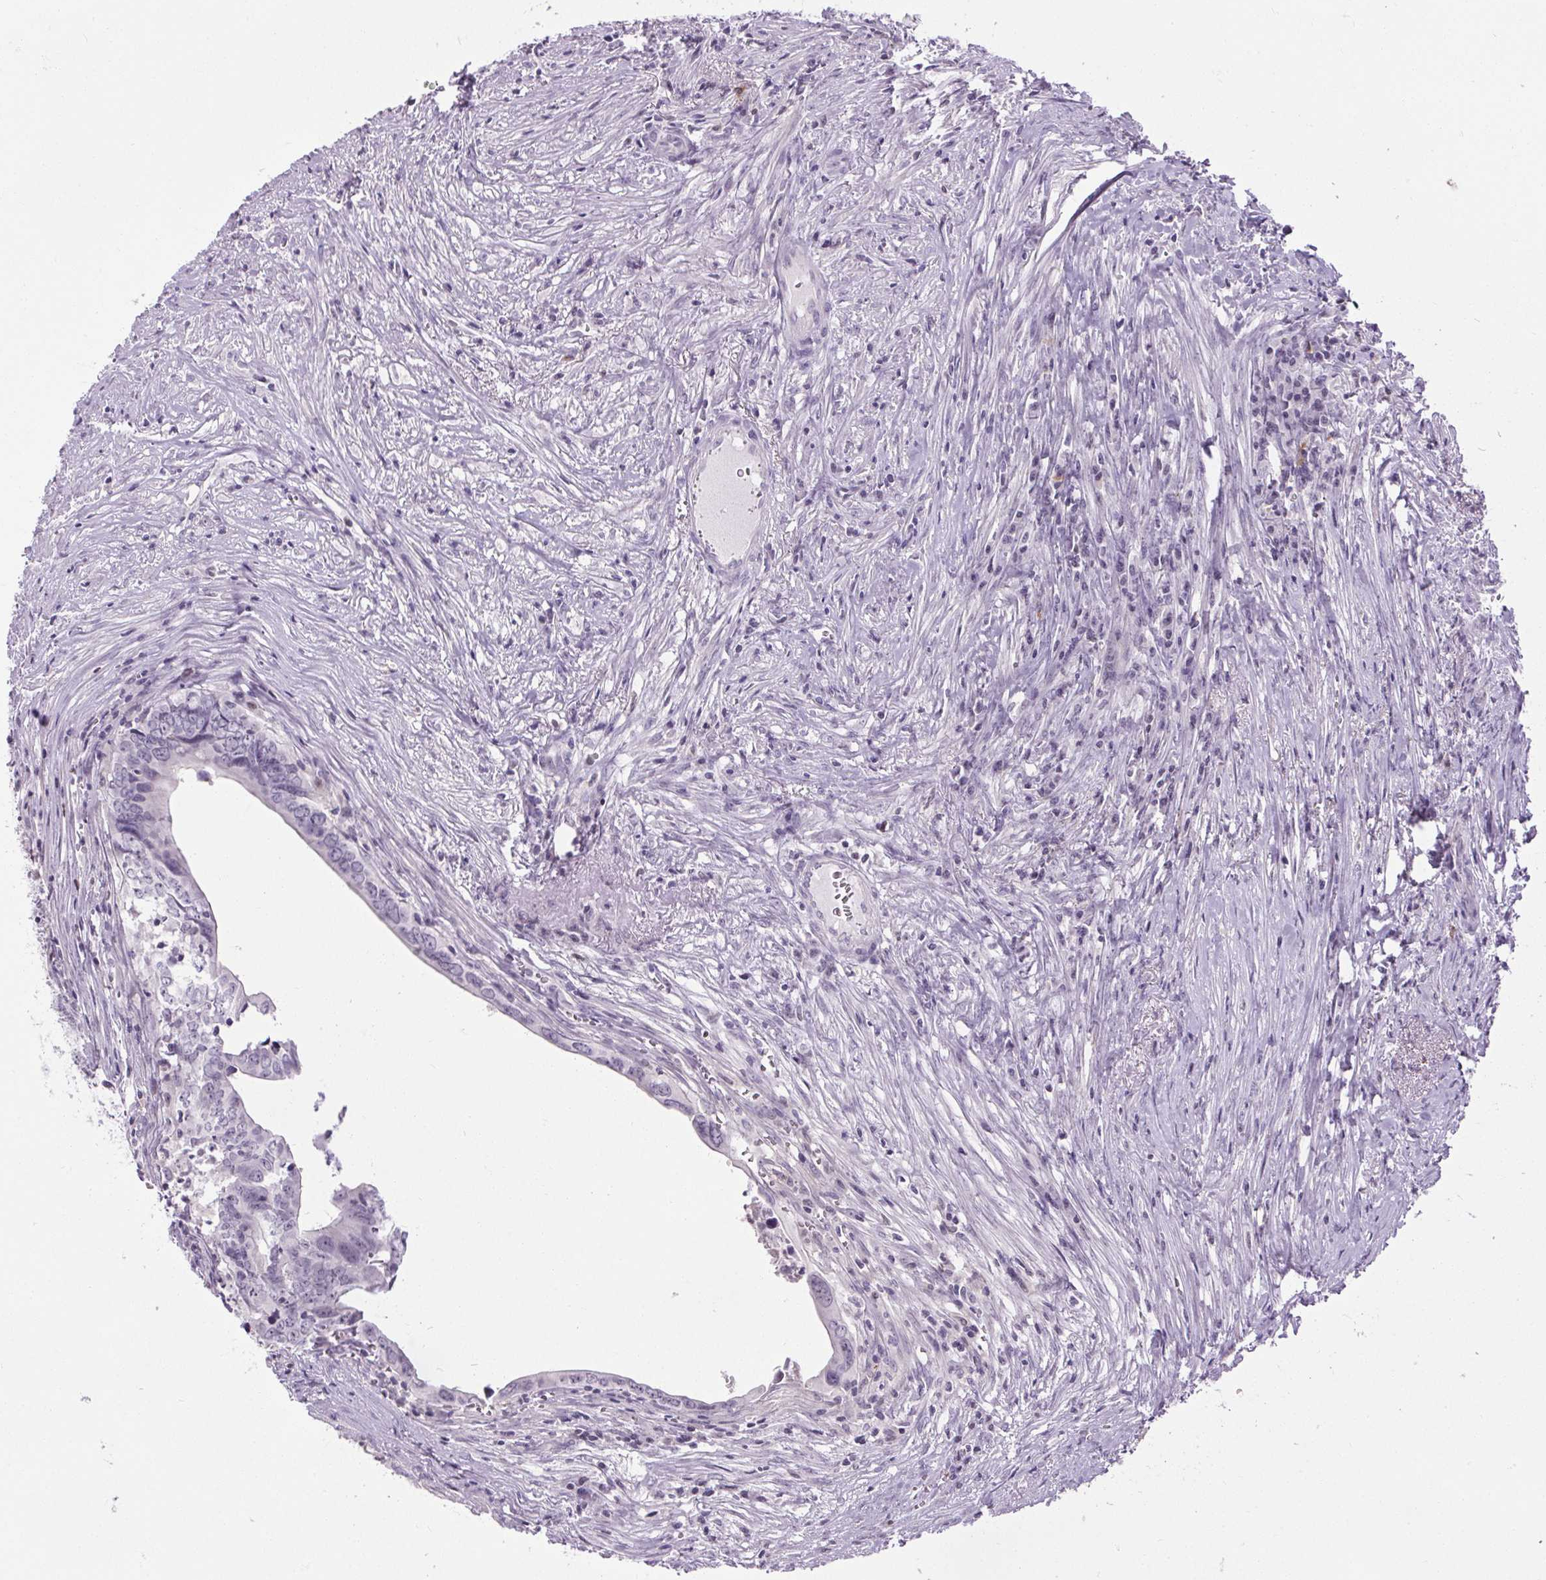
{"staining": {"intensity": "negative", "quantity": "none", "location": "none"}, "tissue": "colorectal cancer", "cell_type": "Tumor cells", "image_type": "cancer", "snomed": [{"axis": "morphology", "description": "Adenocarcinoma, NOS"}, {"axis": "topography", "description": "Colon"}], "caption": "Histopathology image shows no protein positivity in tumor cells of adenocarcinoma (colorectal) tissue.", "gene": "TMEM240", "patient": {"sex": "female", "age": 82}}